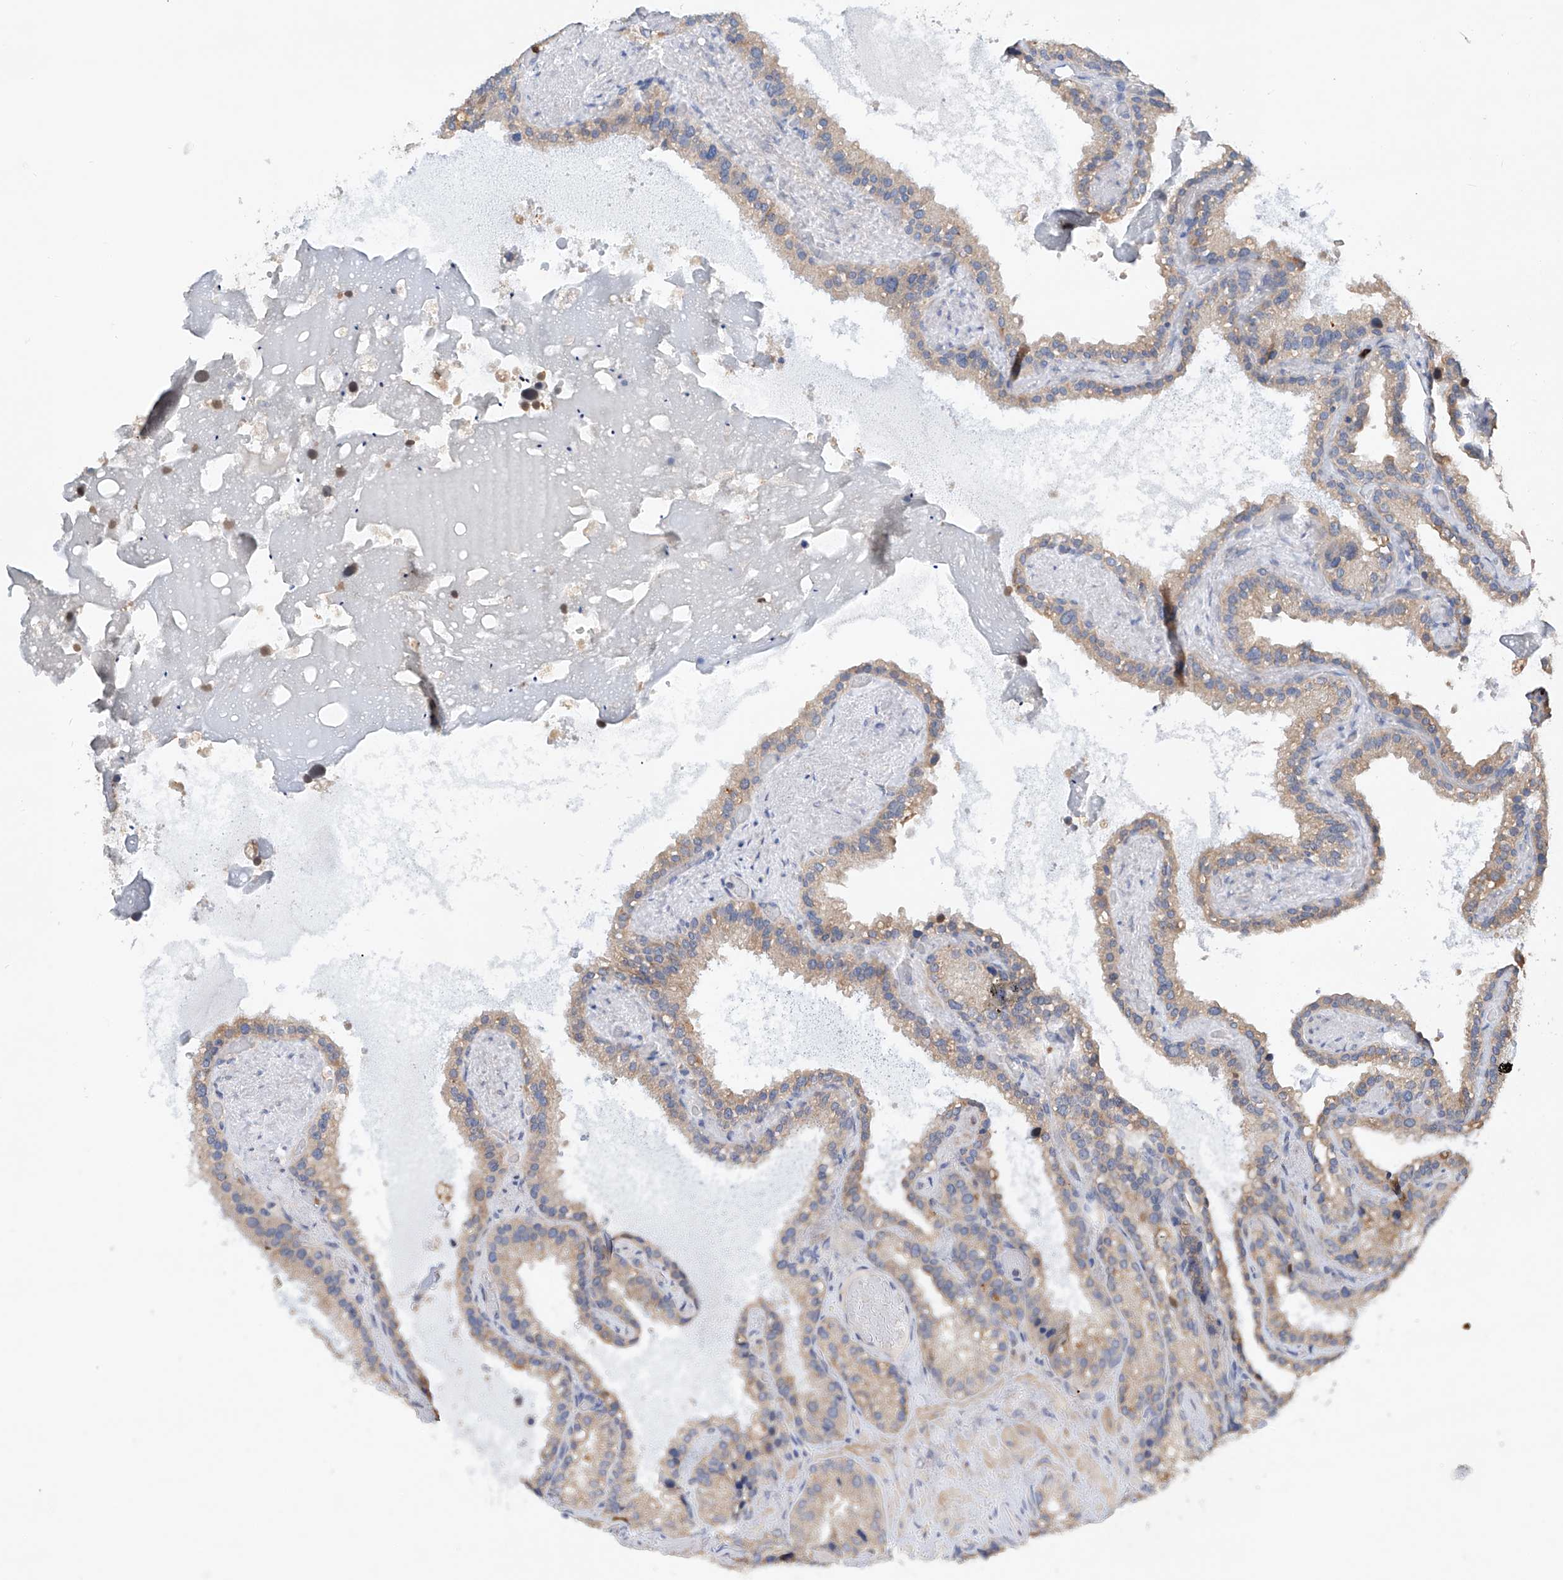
{"staining": {"intensity": "weak", "quantity": "25%-75%", "location": "cytoplasmic/membranous"}, "tissue": "seminal vesicle", "cell_type": "Glandular cells", "image_type": "normal", "snomed": [{"axis": "morphology", "description": "Normal tissue, NOS"}, {"axis": "topography", "description": "Prostate"}, {"axis": "topography", "description": "Seminal veicle"}], "caption": "Glandular cells display low levels of weak cytoplasmic/membranous positivity in approximately 25%-75% of cells in normal human seminal vesicle. (Brightfield microscopy of DAB IHC at high magnification).", "gene": "GPC4", "patient": {"sex": "male", "age": 68}}